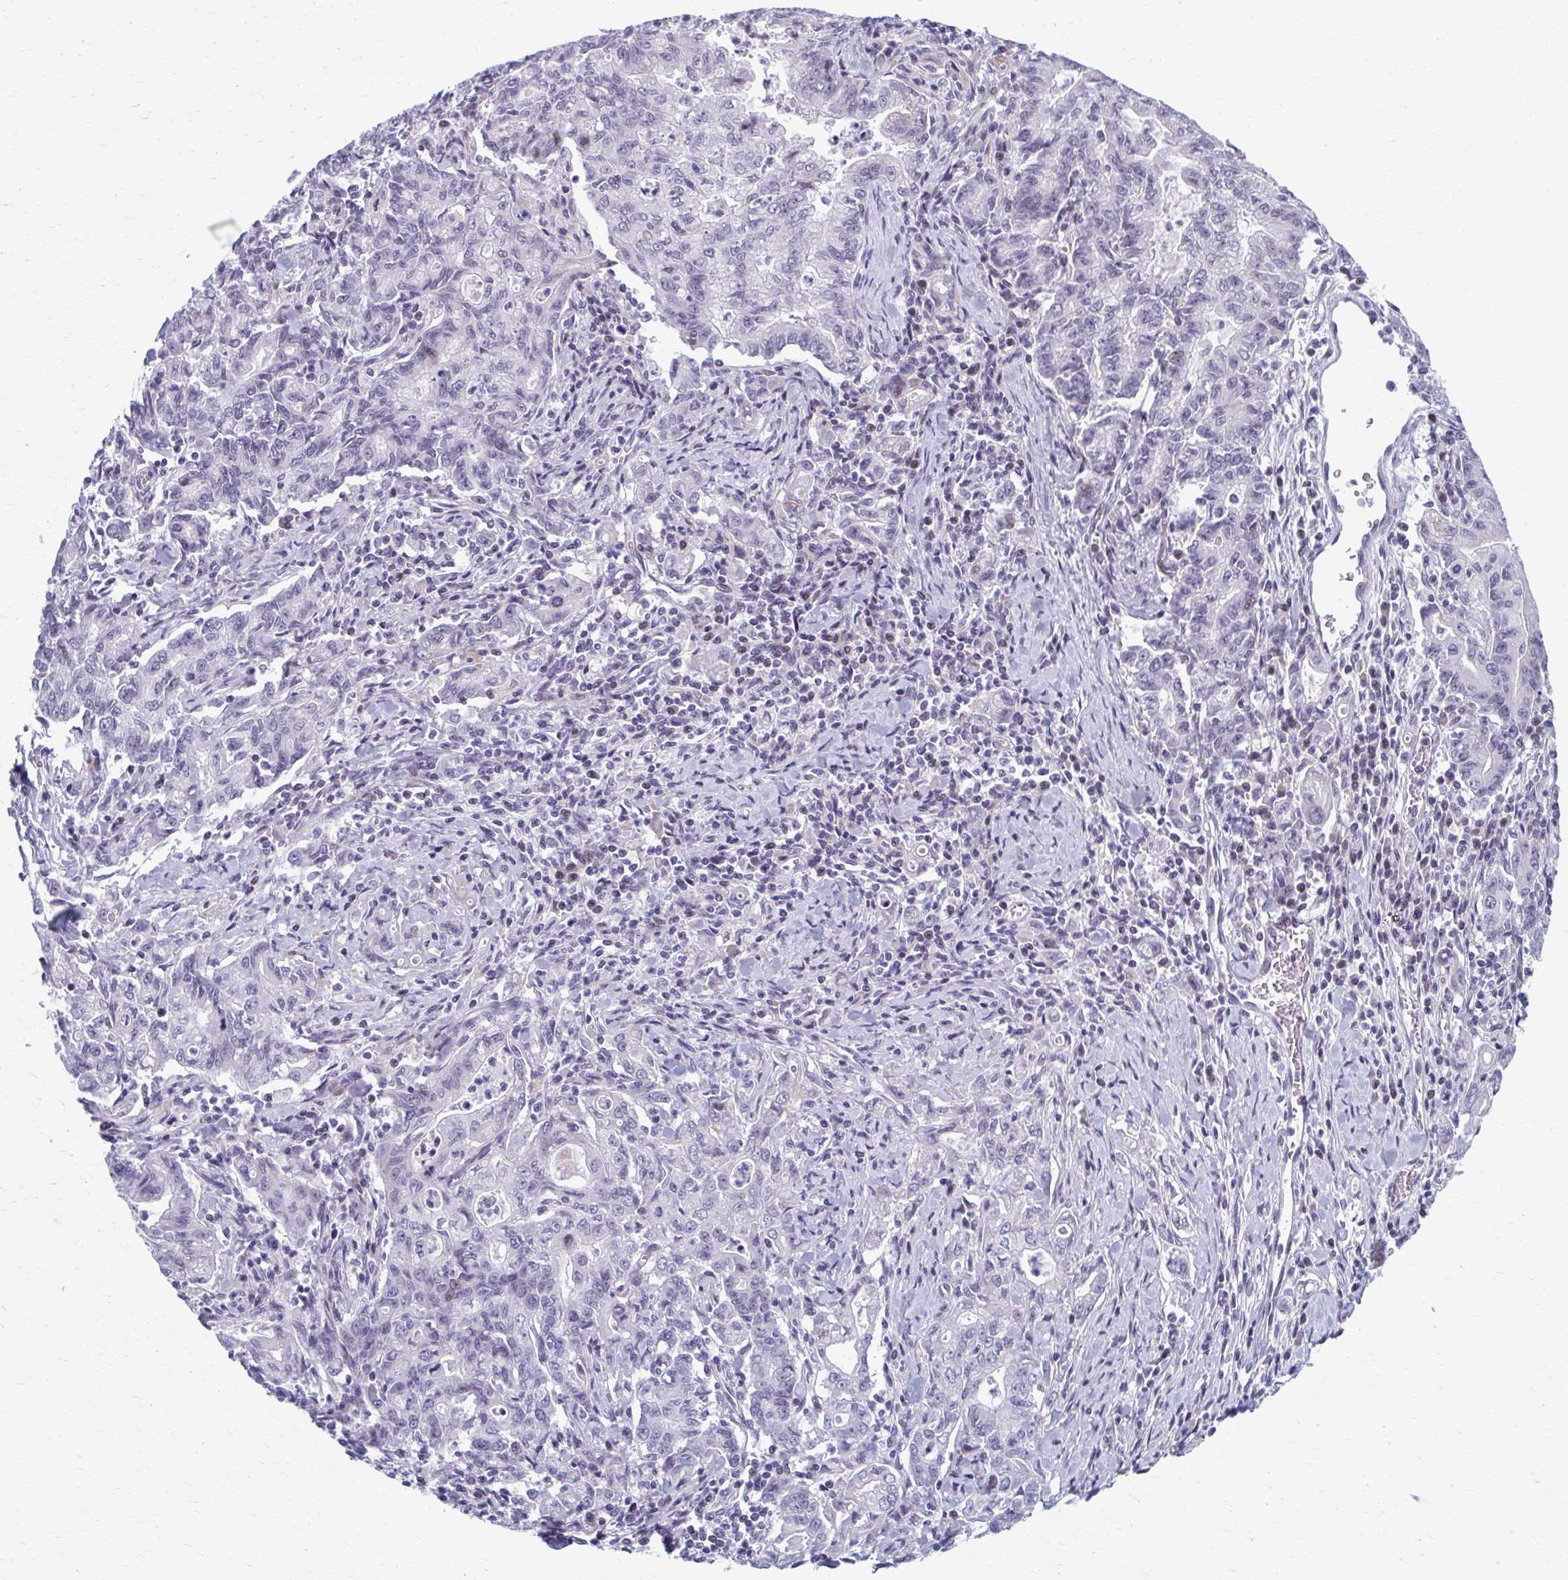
{"staining": {"intensity": "negative", "quantity": "none", "location": "none"}, "tissue": "stomach cancer", "cell_type": "Tumor cells", "image_type": "cancer", "snomed": [{"axis": "morphology", "description": "Adenocarcinoma, NOS"}, {"axis": "topography", "description": "Stomach, upper"}], "caption": "Stomach adenocarcinoma was stained to show a protein in brown. There is no significant positivity in tumor cells. Brightfield microscopy of IHC stained with DAB (3,3'-diaminobenzidine) (brown) and hematoxylin (blue), captured at high magnification.", "gene": "ABHD16B", "patient": {"sex": "female", "age": 79}}